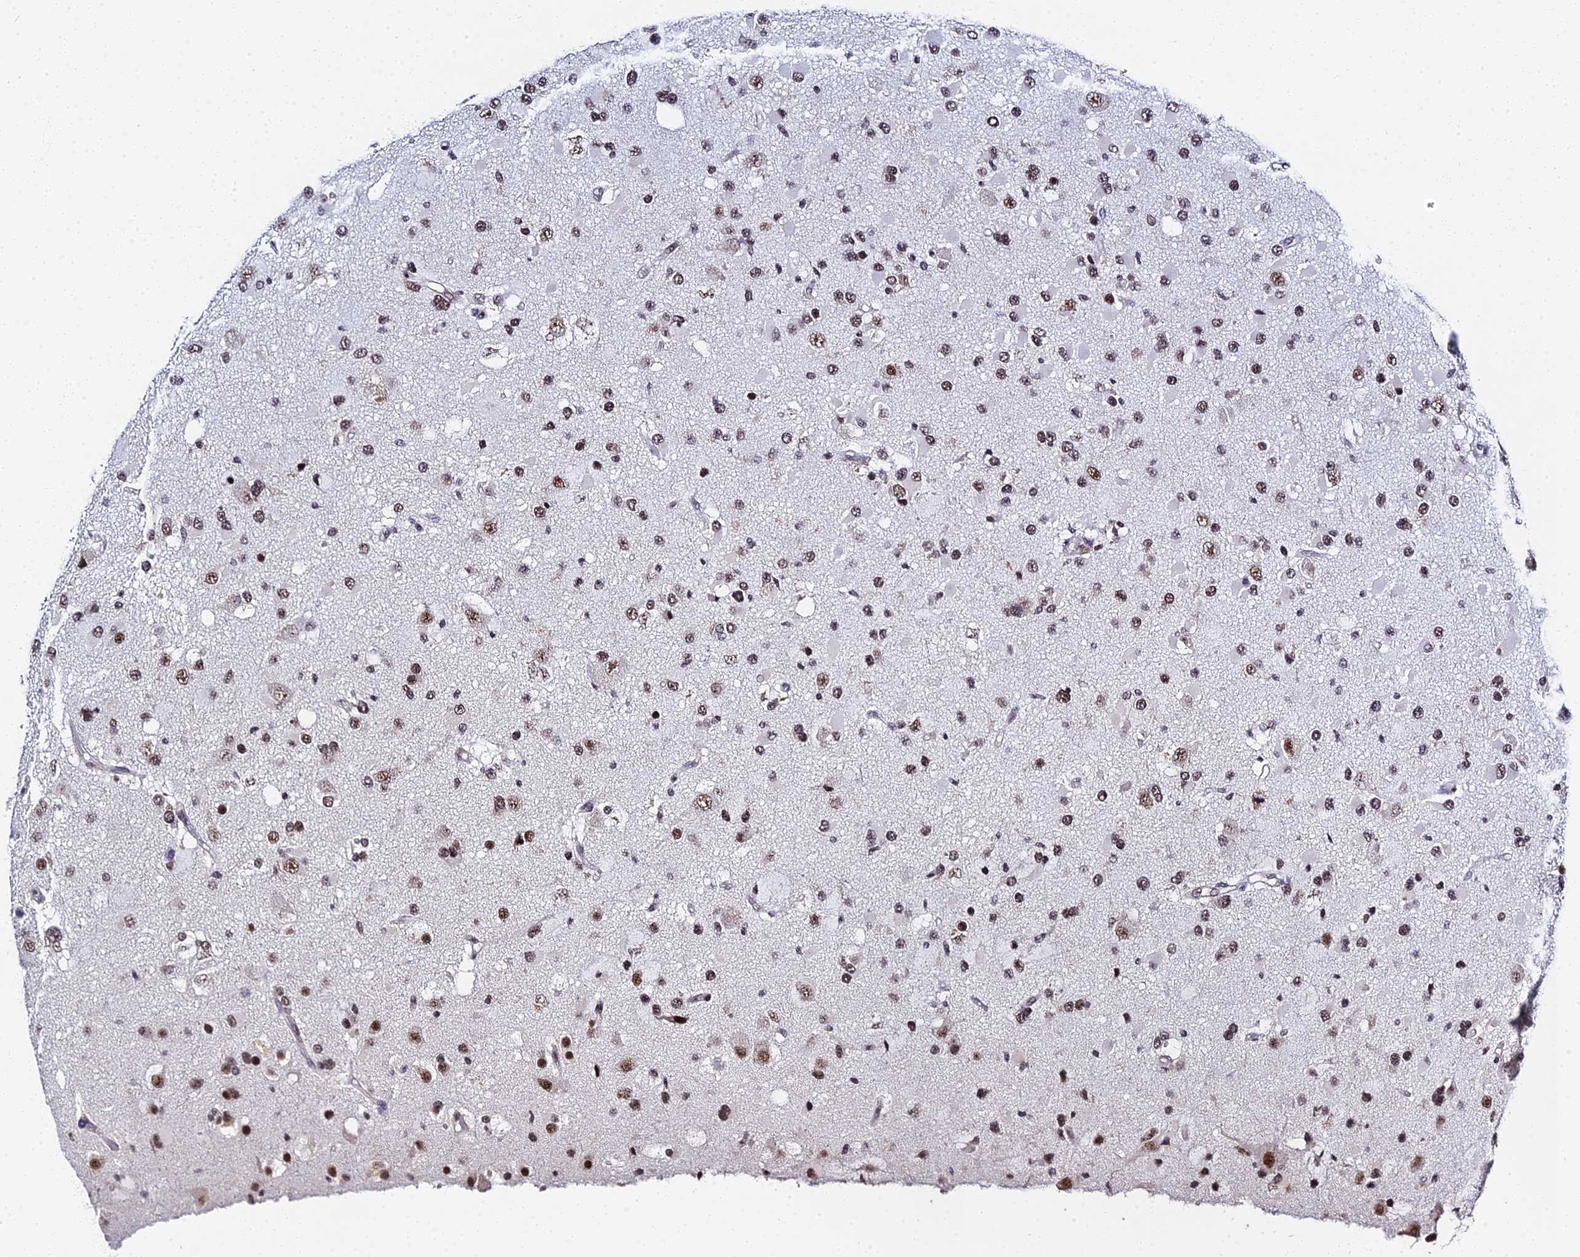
{"staining": {"intensity": "moderate", "quantity": ">75%", "location": "nuclear"}, "tissue": "glioma", "cell_type": "Tumor cells", "image_type": "cancer", "snomed": [{"axis": "morphology", "description": "Glioma, malignant, High grade"}, {"axis": "topography", "description": "Brain"}], "caption": "Malignant glioma (high-grade) stained for a protein shows moderate nuclear positivity in tumor cells.", "gene": "MAGOHB", "patient": {"sex": "male", "age": 53}}